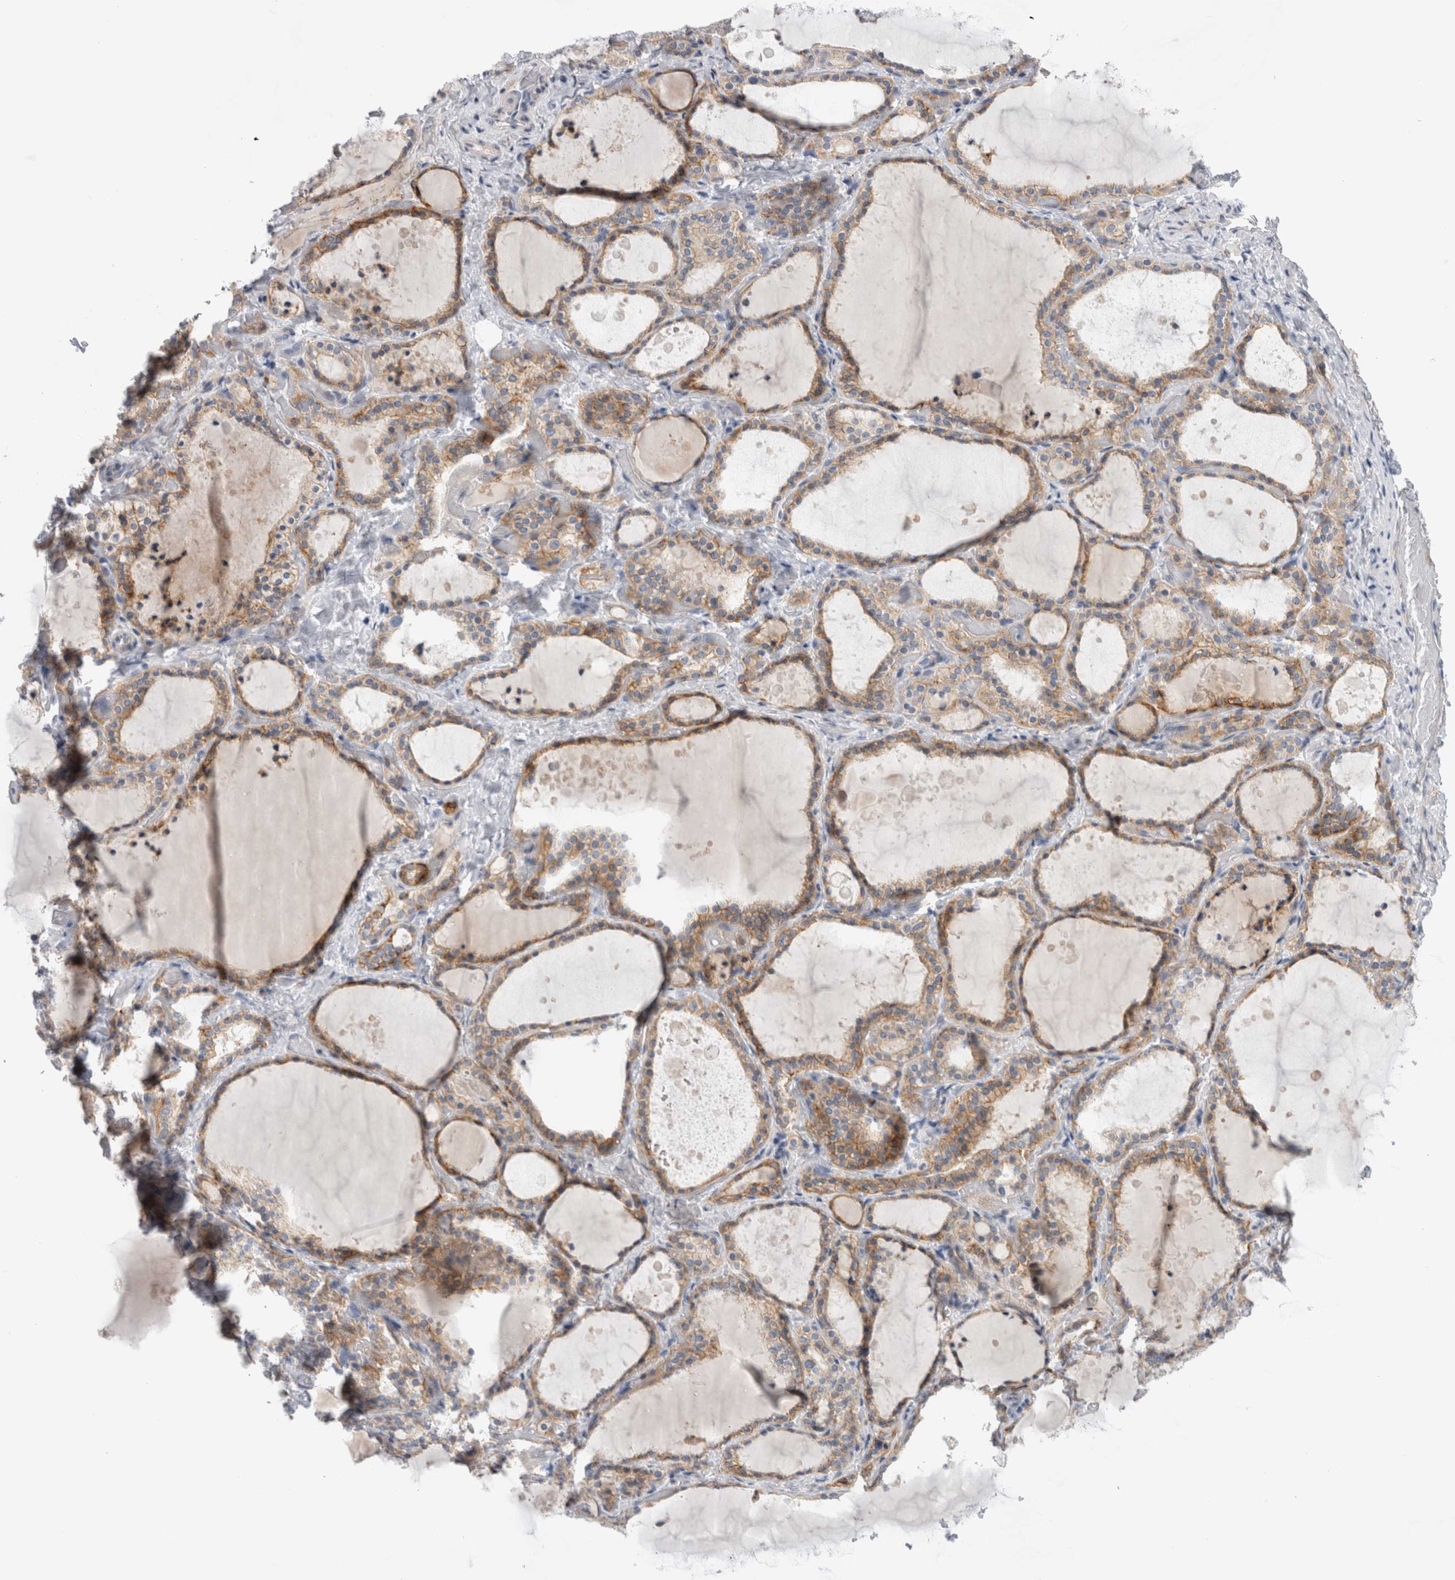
{"staining": {"intensity": "moderate", "quantity": ">75%", "location": "cytoplasmic/membranous"}, "tissue": "thyroid gland", "cell_type": "Glandular cells", "image_type": "normal", "snomed": [{"axis": "morphology", "description": "Normal tissue, NOS"}, {"axis": "topography", "description": "Thyroid gland"}], "caption": "High-power microscopy captured an immunohistochemistry (IHC) photomicrograph of unremarkable thyroid gland, revealing moderate cytoplasmic/membranous positivity in approximately >75% of glandular cells. (Brightfield microscopy of DAB IHC at high magnification).", "gene": "SLC20A2", "patient": {"sex": "female", "age": 44}}